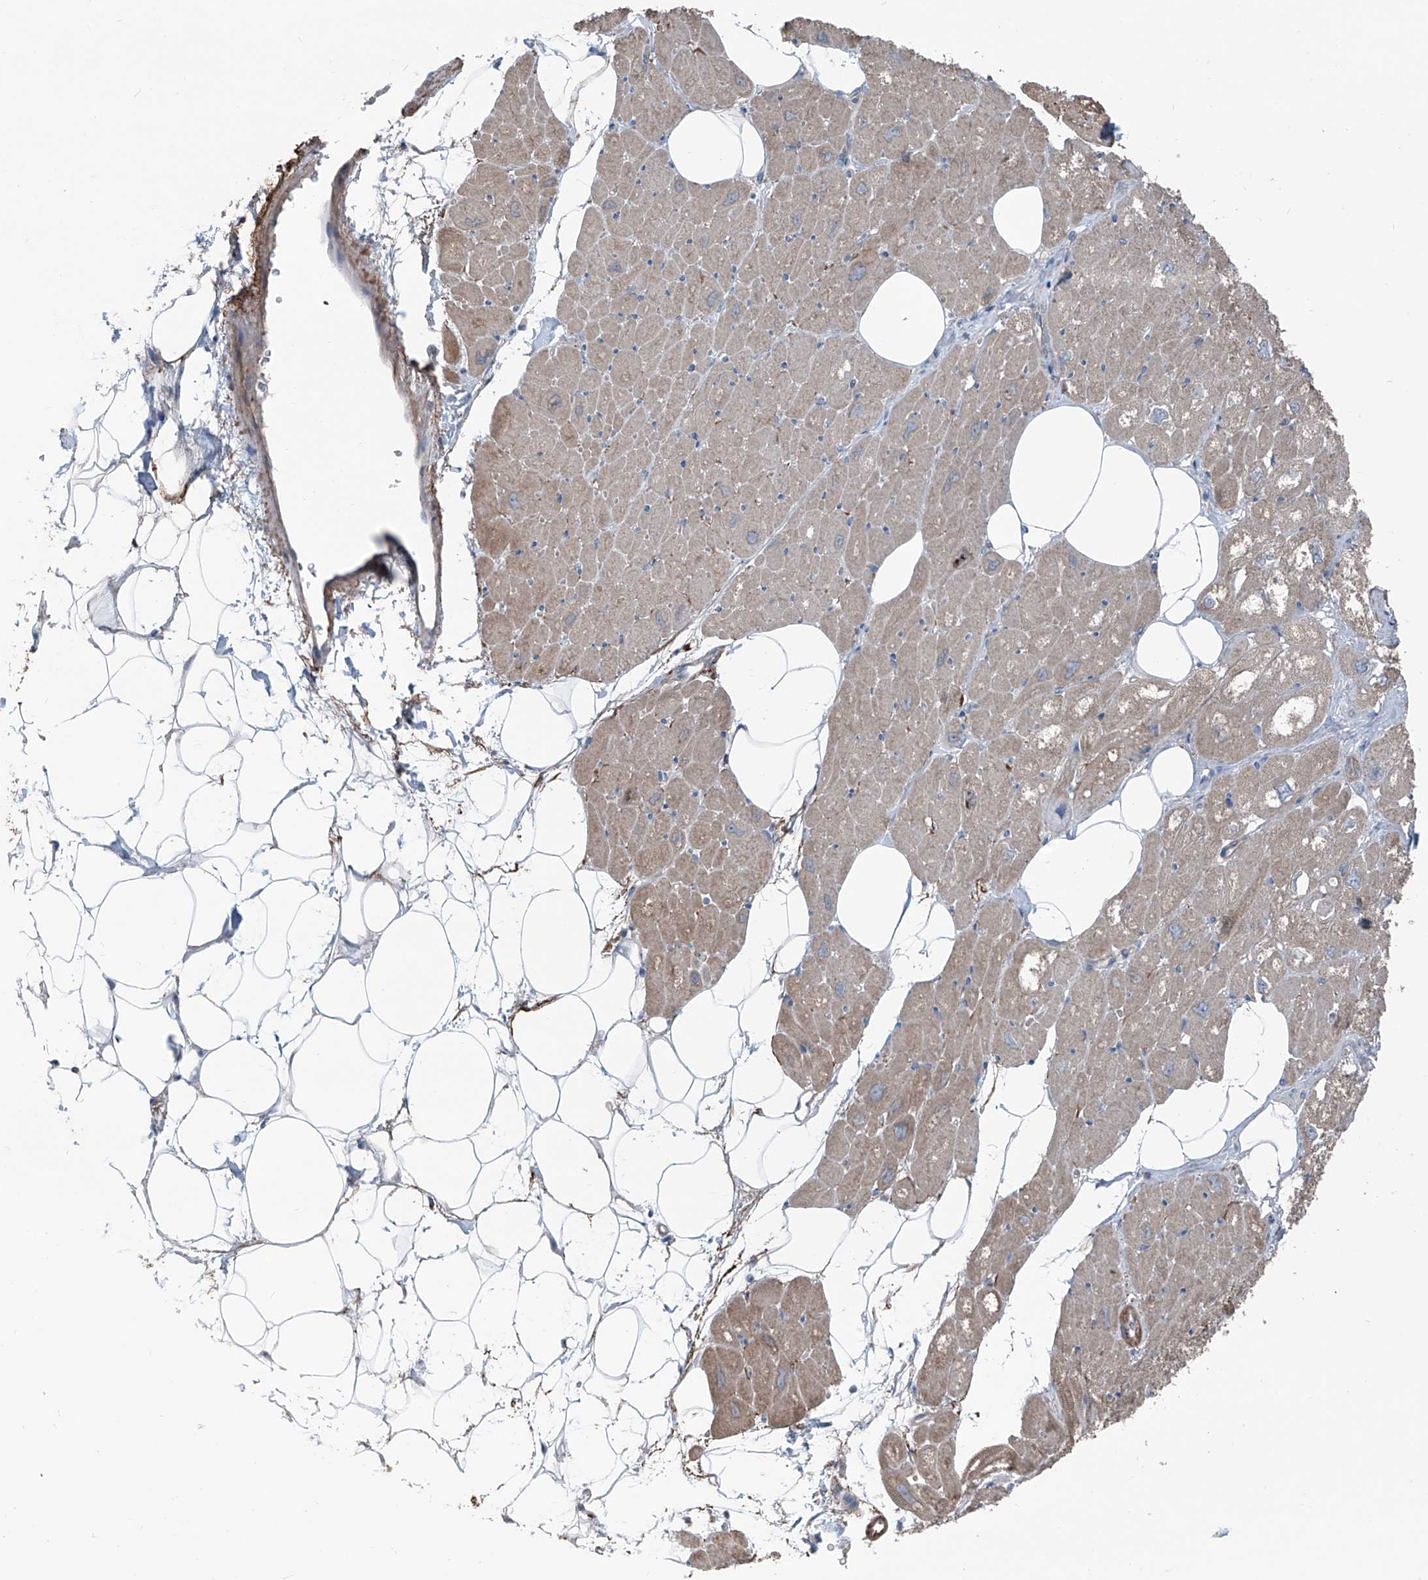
{"staining": {"intensity": "weak", "quantity": "<25%", "location": "cytoplasmic/membranous"}, "tissue": "heart muscle", "cell_type": "Cardiomyocytes", "image_type": "normal", "snomed": [{"axis": "morphology", "description": "Normal tissue, NOS"}, {"axis": "topography", "description": "Heart"}], "caption": "Immunohistochemical staining of benign heart muscle shows no significant positivity in cardiomyocytes.", "gene": "HSPB11", "patient": {"sex": "male", "age": 50}}